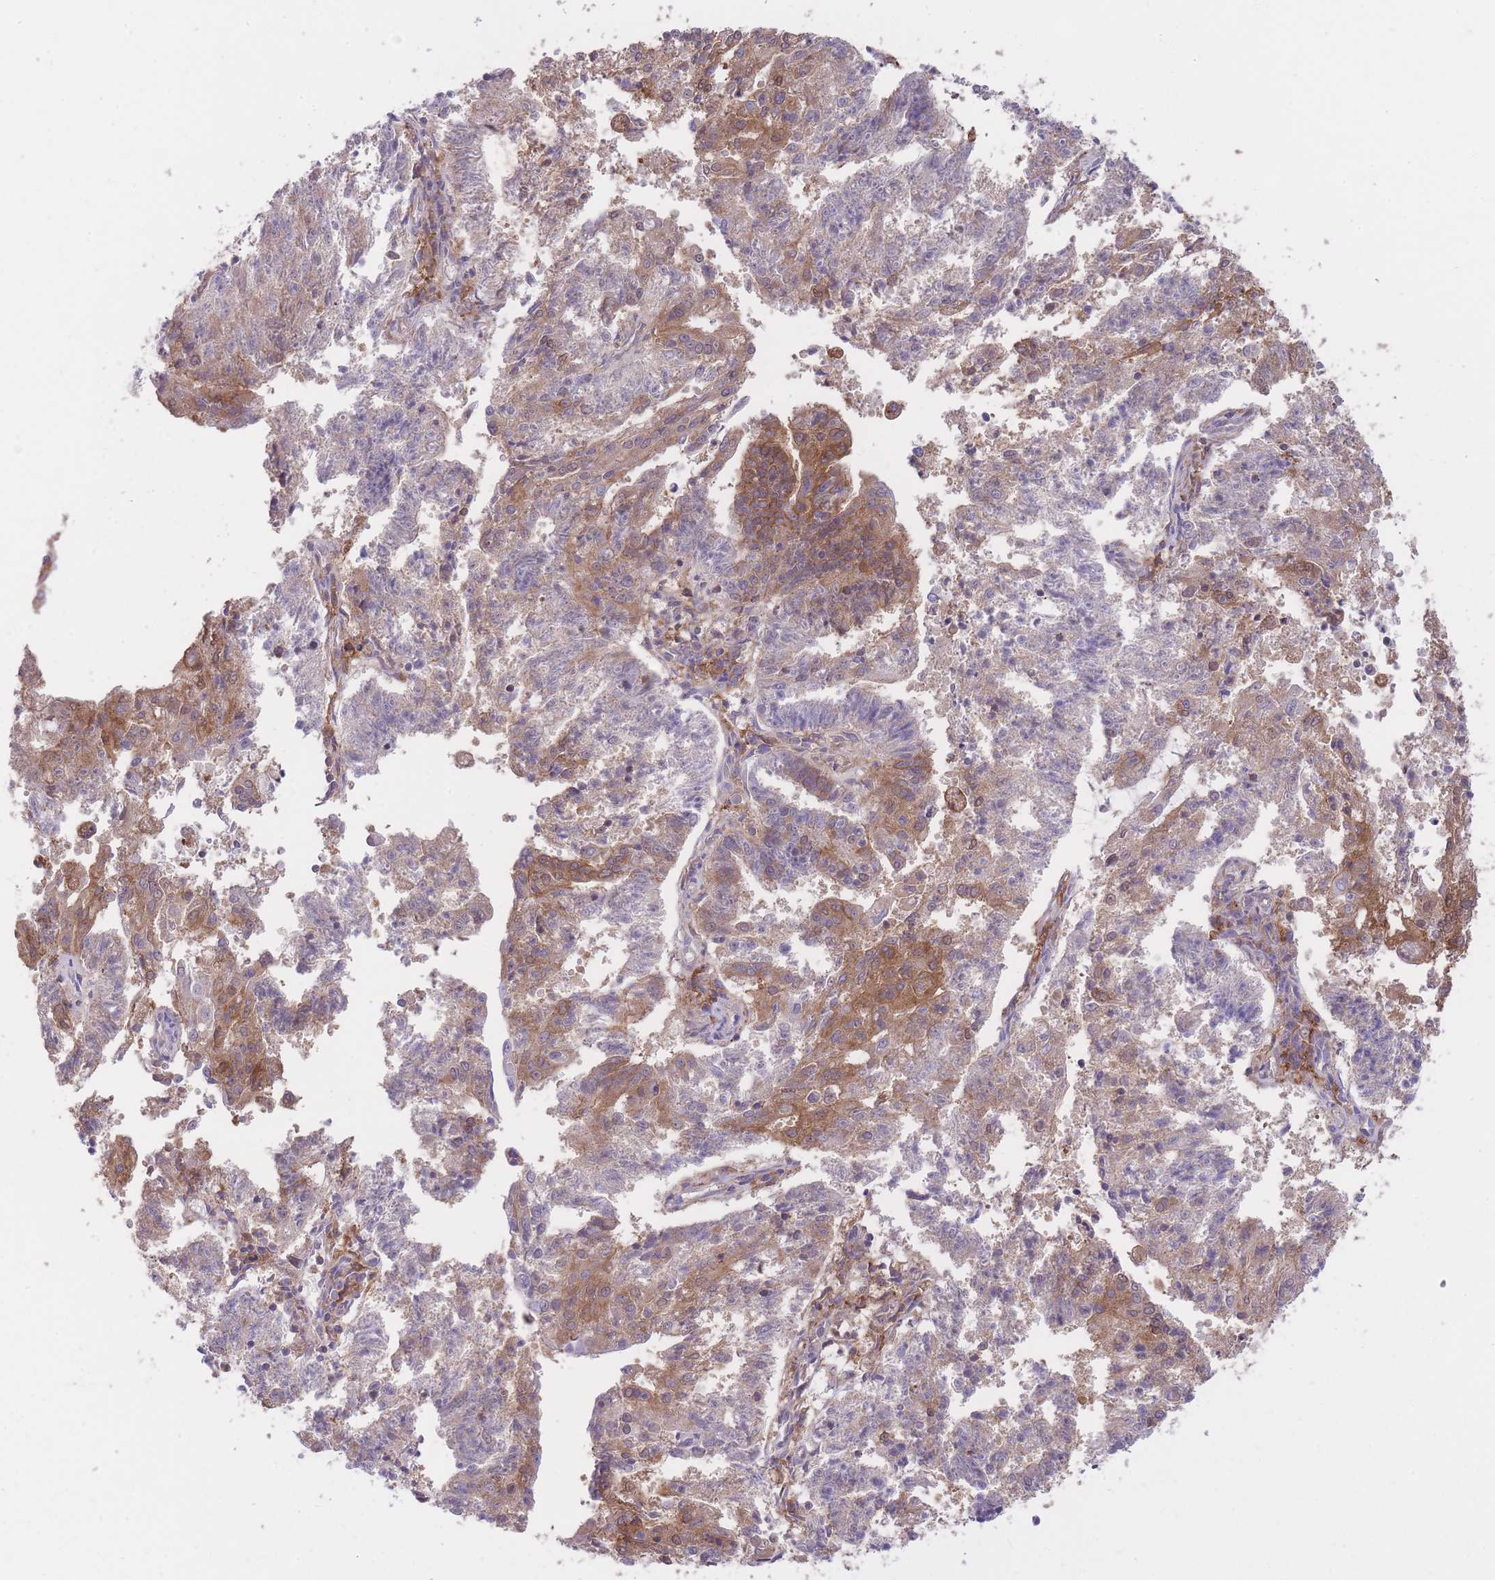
{"staining": {"intensity": "moderate", "quantity": "<25%", "location": "cytoplasmic/membranous"}, "tissue": "endometrial cancer", "cell_type": "Tumor cells", "image_type": "cancer", "snomed": [{"axis": "morphology", "description": "Adenocarcinoma, NOS"}, {"axis": "topography", "description": "Endometrium"}], "caption": "Immunohistochemical staining of endometrial adenocarcinoma demonstrates moderate cytoplasmic/membranous protein expression in about <25% of tumor cells.", "gene": "PRKAR1A", "patient": {"sex": "female", "age": 82}}